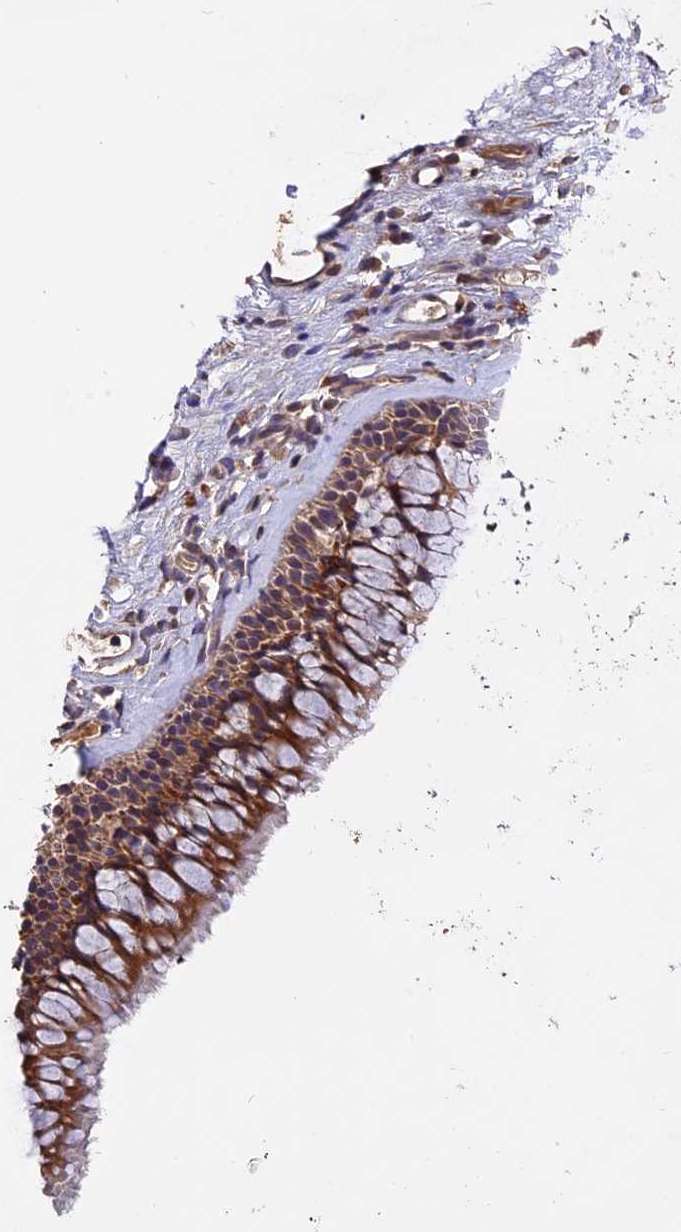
{"staining": {"intensity": "strong", "quantity": ">75%", "location": "cytoplasmic/membranous"}, "tissue": "nasopharynx", "cell_type": "Respiratory epithelial cells", "image_type": "normal", "snomed": [{"axis": "morphology", "description": "Normal tissue, NOS"}, {"axis": "morphology", "description": "Inflammation, NOS"}, {"axis": "morphology", "description": "Malignant melanoma, Metastatic site"}, {"axis": "topography", "description": "Nasopharynx"}], "caption": "Nasopharynx stained with DAB (3,3'-diaminobenzidine) IHC reveals high levels of strong cytoplasmic/membranous positivity in about >75% of respiratory epithelial cells.", "gene": "TRMT1", "patient": {"sex": "male", "age": 70}}